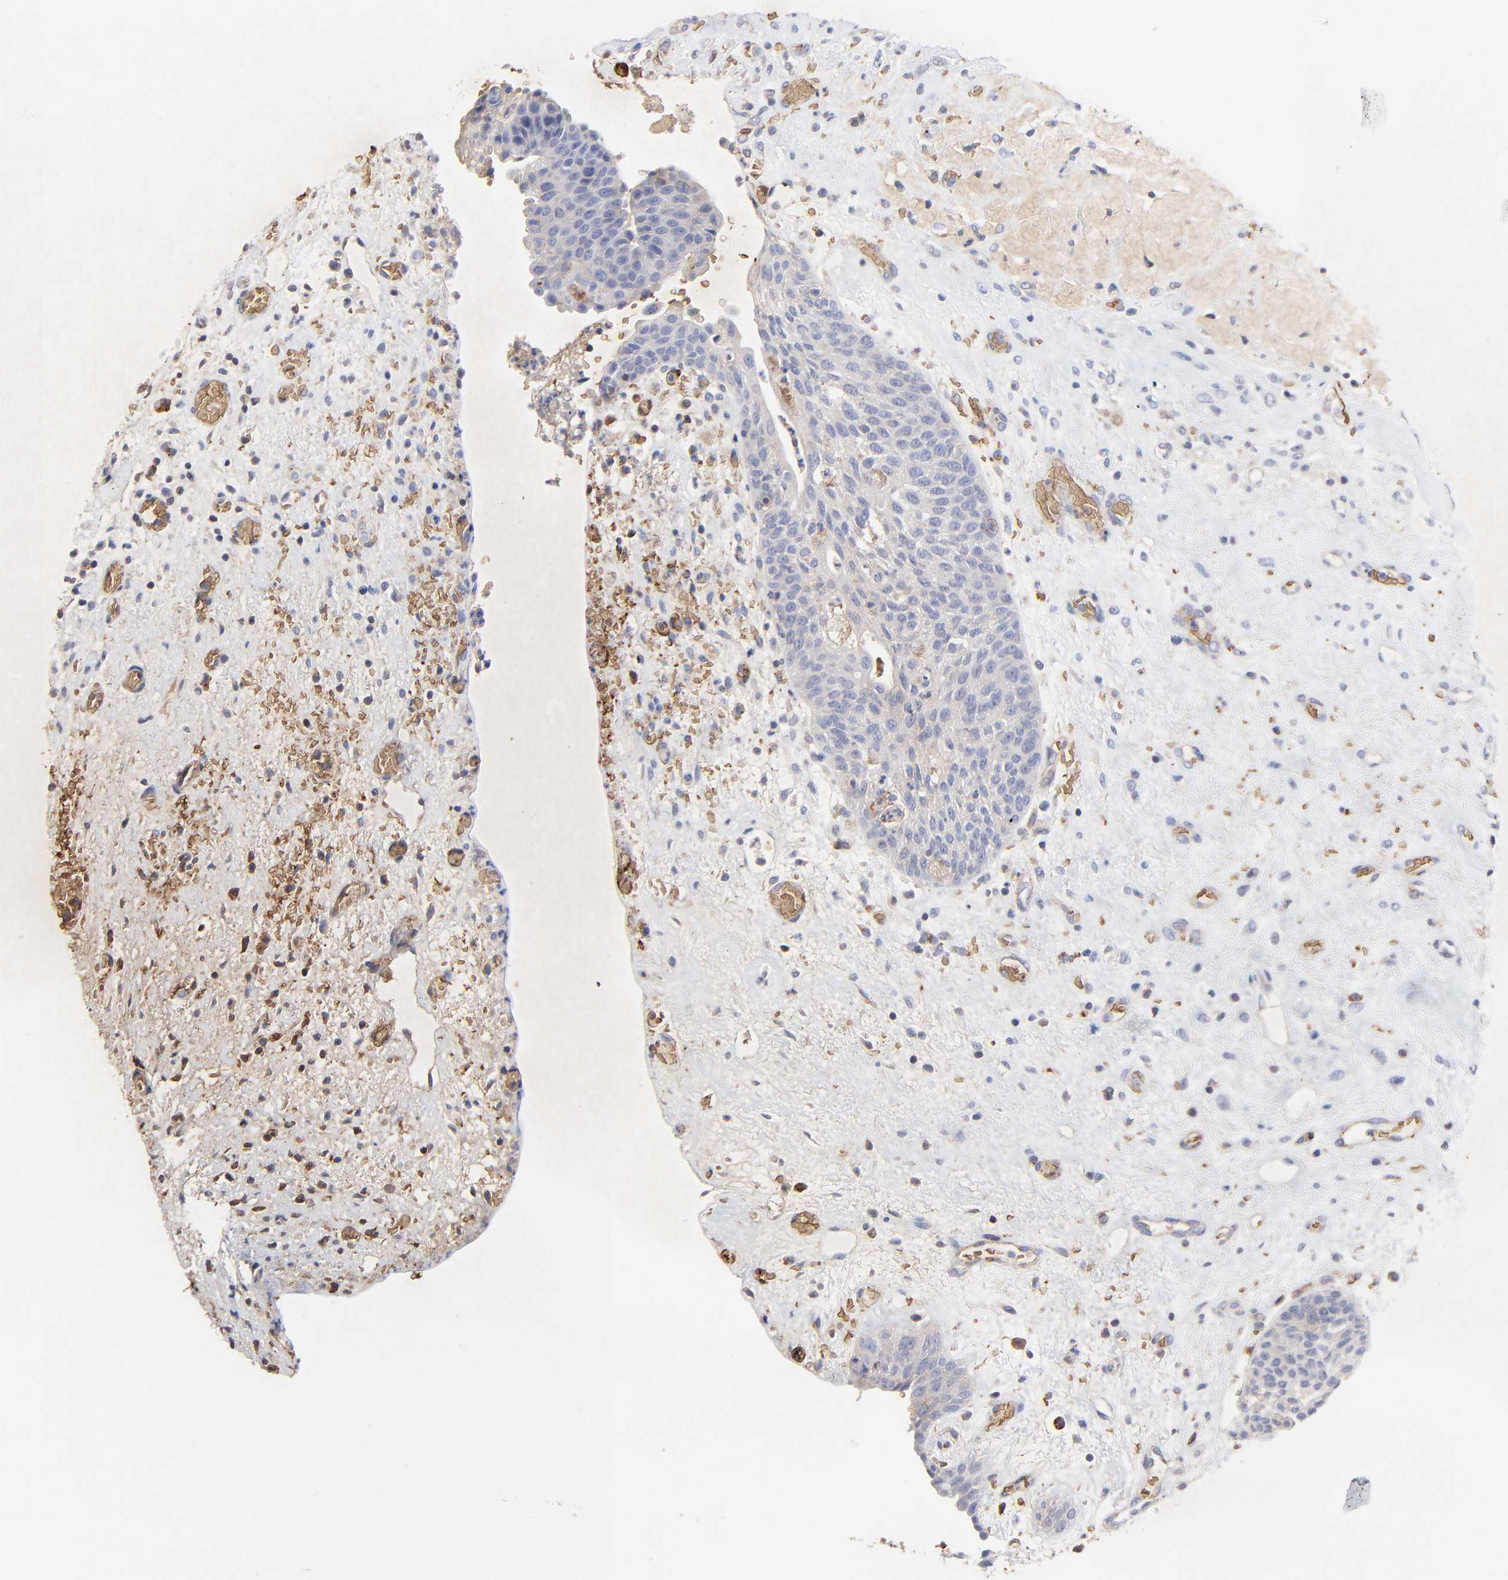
{"staining": {"intensity": "moderate", "quantity": ">75%", "location": "cytoplasmic/membranous"}, "tissue": "urinary bladder", "cell_type": "Urothelial cells", "image_type": "normal", "snomed": [{"axis": "morphology", "description": "Normal tissue, NOS"}, {"axis": "topography", "description": "Urinary bladder"}], "caption": "Protein staining by immunohistochemistry (IHC) displays moderate cytoplasmic/membranous positivity in about >75% of urothelial cells in normal urinary bladder.", "gene": "PAG1", "patient": {"sex": "male", "age": 48}}